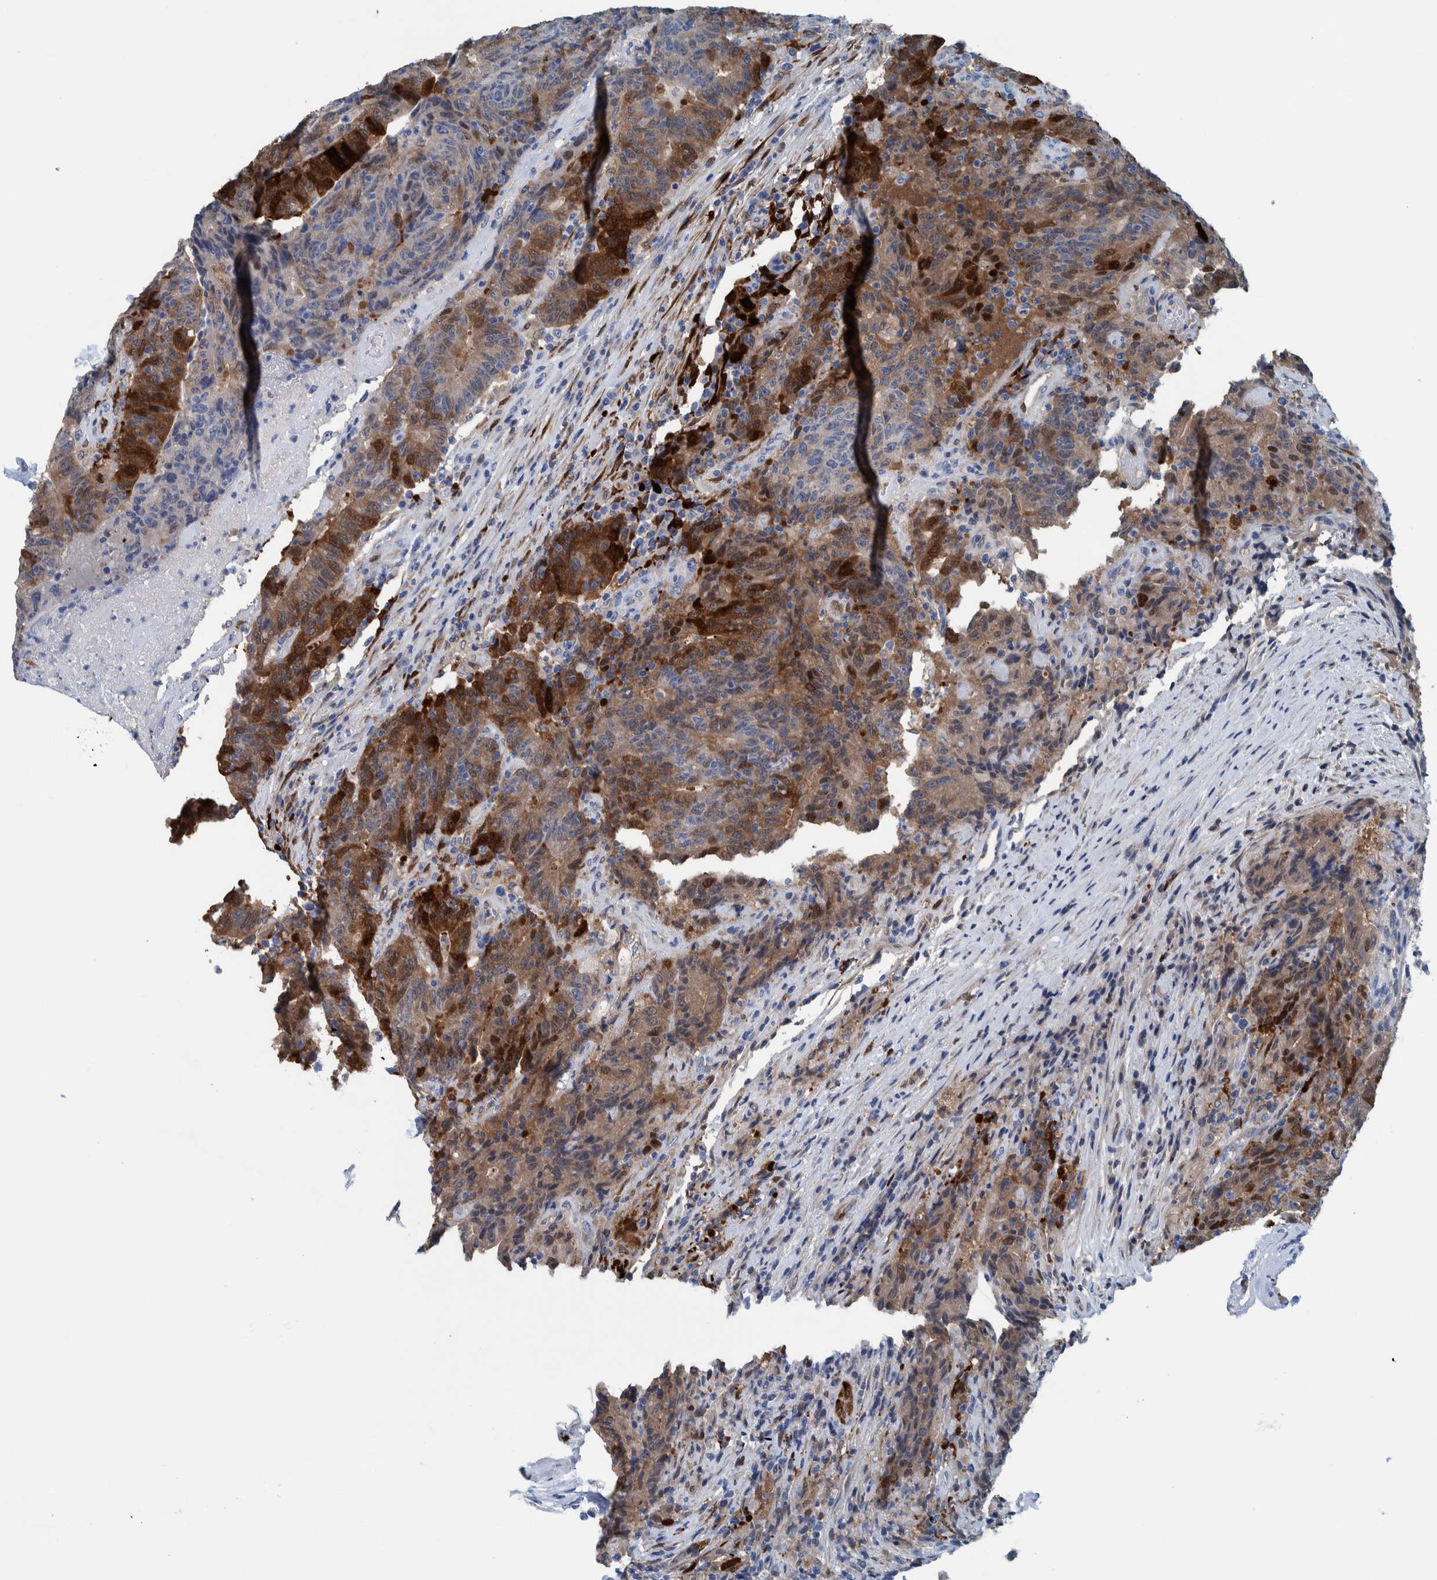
{"staining": {"intensity": "strong", "quantity": "25%-75%", "location": "cytoplasmic/membranous"}, "tissue": "colorectal cancer", "cell_type": "Tumor cells", "image_type": "cancer", "snomed": [{"axis": "morphology", "description": "Normal tissue, NOS"}, {"axis": "morphology", "description": "Adenocarcinoma, NOS"}, {"axis": "topography", "description": "Colon"}], "caption": "IHC (DAB) staining of colorectal cancer (adenocarcinoma) displays strong cytoplasmic/membranous protein expression in about 25%-75% of tumor cells. (DAB (3,3'-diaminobenzidine) IHC, brown staining for protein, blue staining for nuclei).", "gene": "IDO1", "patient": {"sex": "female", "age": 75}}